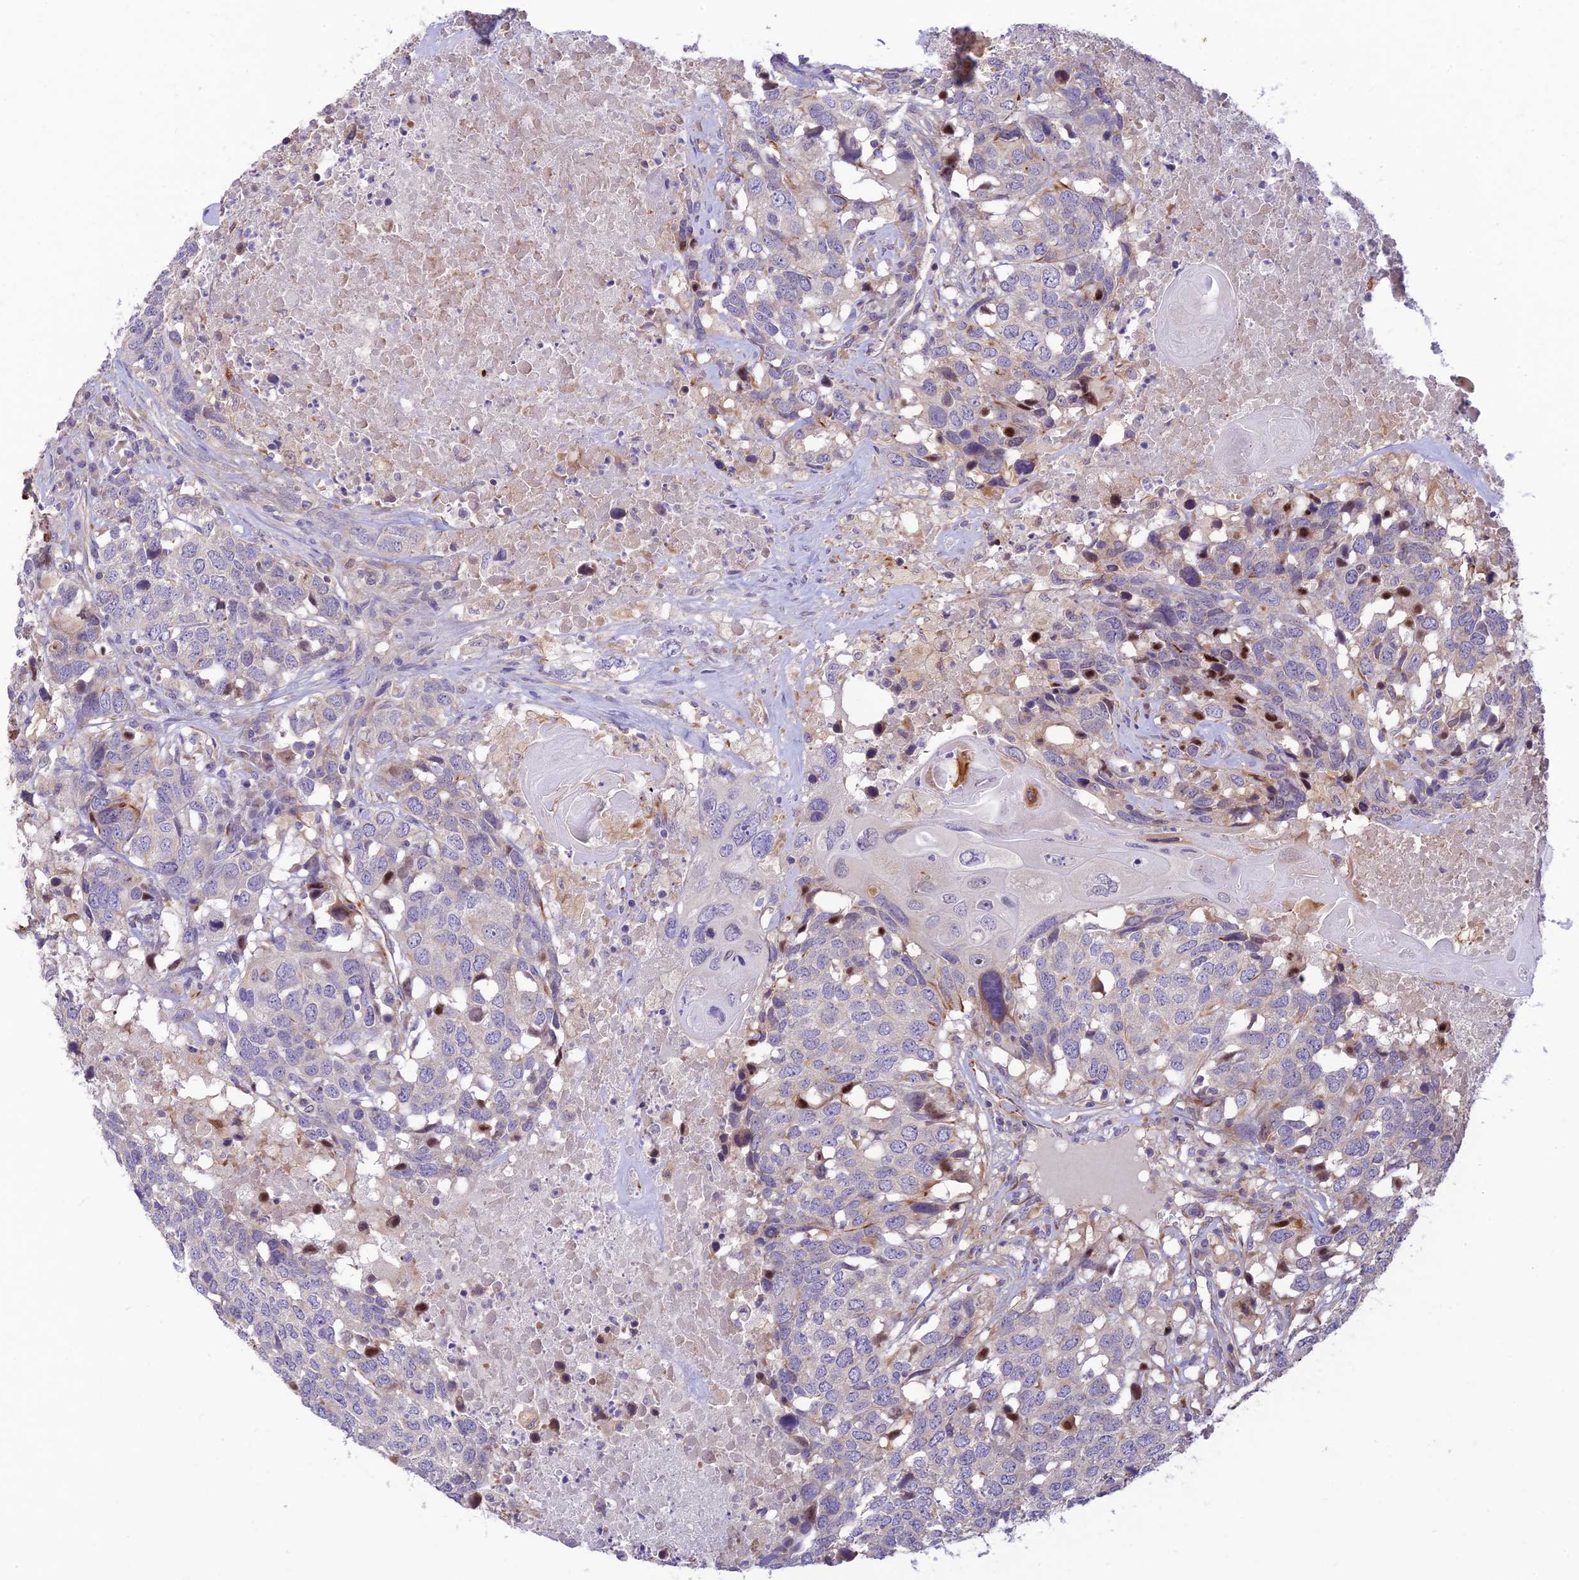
{"staining": {"intensity": "negative", "quantity": "none", "location": "none"}, "tissue": "head and neck cancer", "cell_type": "Tumor cells", "image_type": "cancer", "snomed": [{"axis": "morphology", "description": "Squamous cell carcinoma, NOS"}, {"axis": "topography", "description": "Head-Neck"}], "caption": "Tumor cells are negative for brown protein staining in head and neck squamous cell carcinoma.", "gene": "ST8SIA5", "patient": {"sex": "male", "age": 66}}